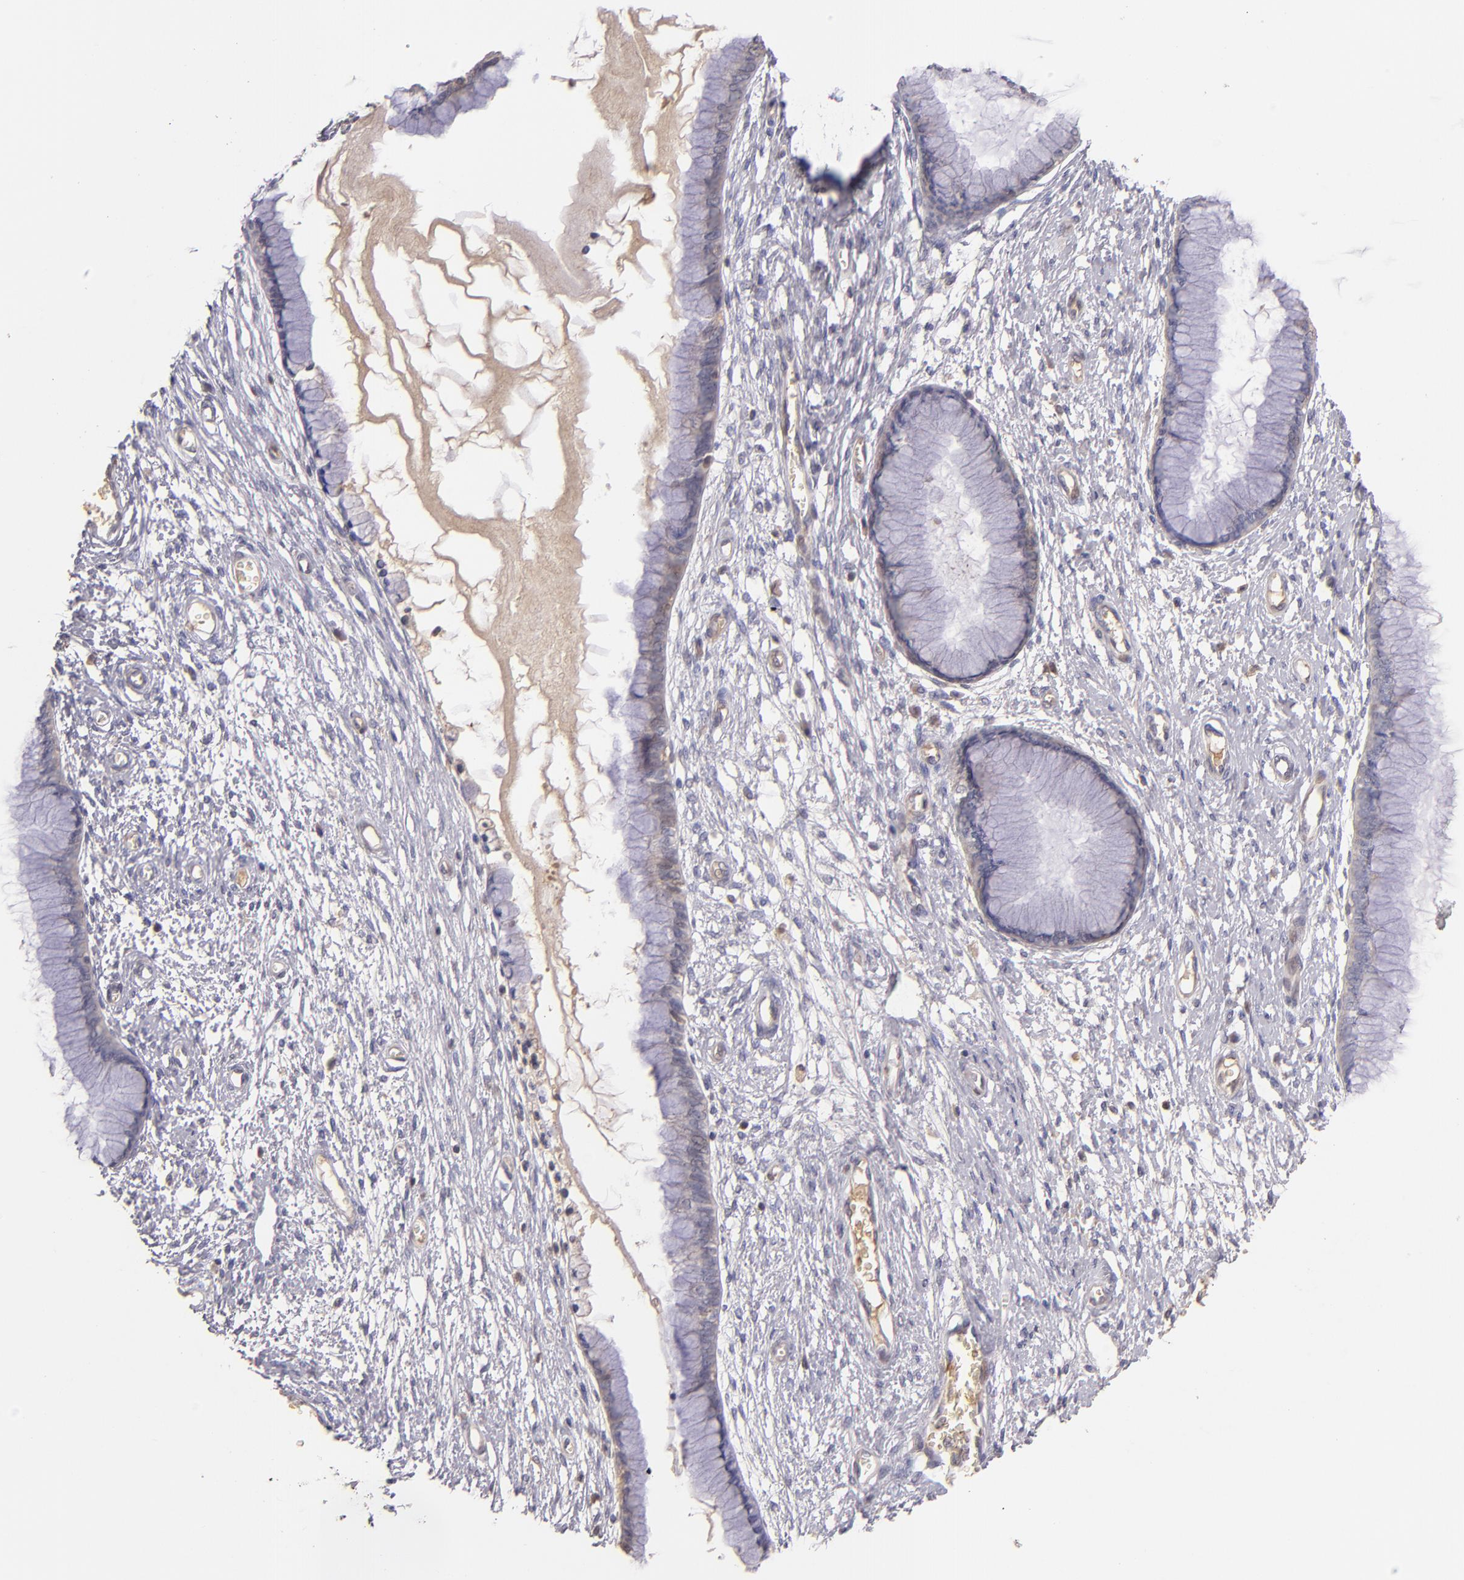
{"staining": {"intensity": "weak", "quantity": "25%-75%", "location": "cytoplasmic/membranous"}, "tissue": "cervix", "cell_type": "Glandular cells", "image_type": "normal", "snomed": [{"axis": "morphology", "description": "Normal tissue, NOS"}, {"axis": "topography", "description": "Cervix"}], "caption": "An immunohistochemistry (IHC) photomicrograph of unremarkable tissue is shown. Protein staining in brown highlights weak cytoplasmic/membranous positivity in cervix within glandular cells.", "gene": "SERPINC1", "patient": {"sex": "female", "age": 55}}